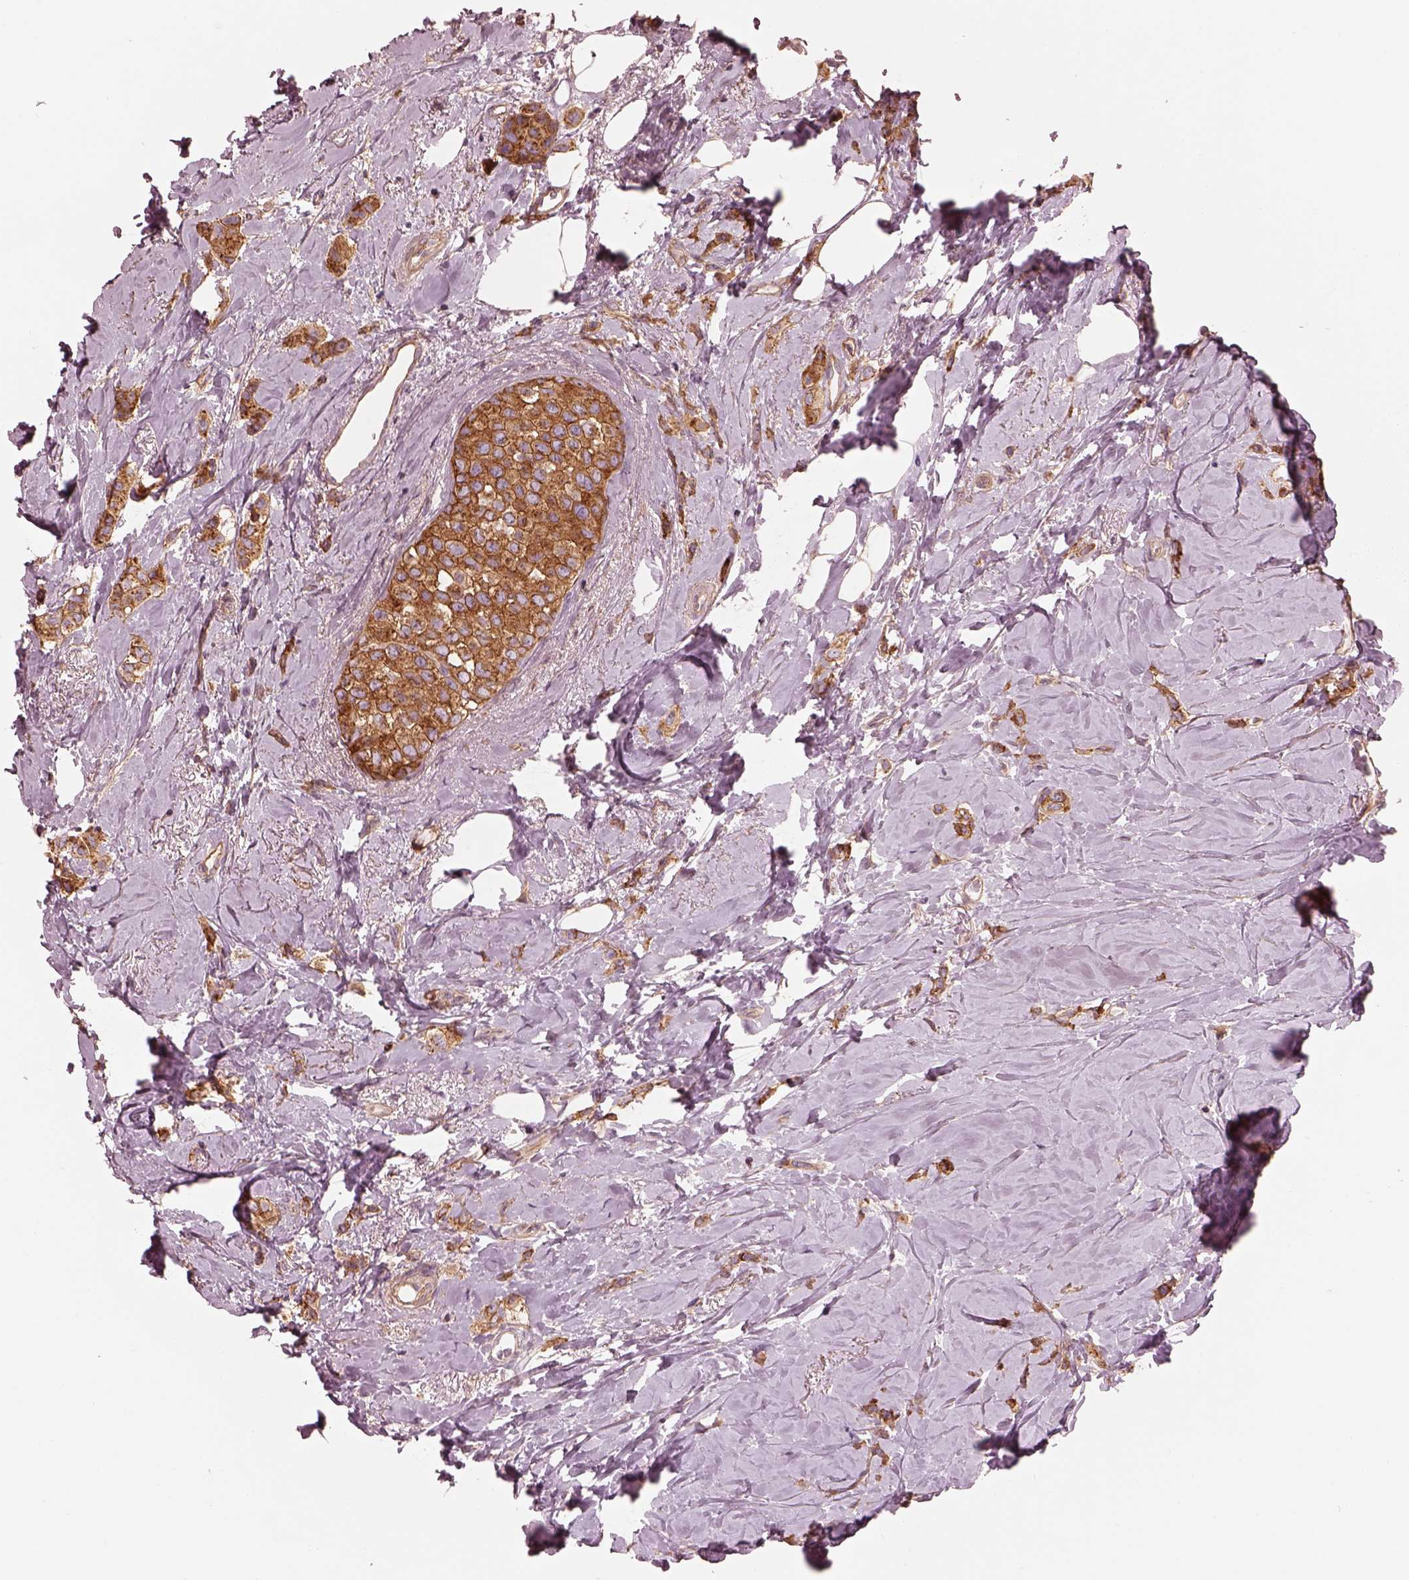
{"staining": {"intensity": "strong", "quantity": ">75%", "location": "cytoplasmic/membranous"}, "tissue": "breast cancer", "cell_type": "Tumor cells", "image_type": "cancer", "snomed": [{"axis": "morphology", "description": "Lobular carcinoma"}, {"axis": "topography", "description": "Breast"}], "caption": "Strong cytoplasmic/membranous staining is present in about >75% of tumor cells in breast cancer (lobular carcinoma). (DAB = brown stain, brightfield microscopy at high magnification).", "gene": "ELAPOR1", "patient": {"sex": "female", "age": 66}}